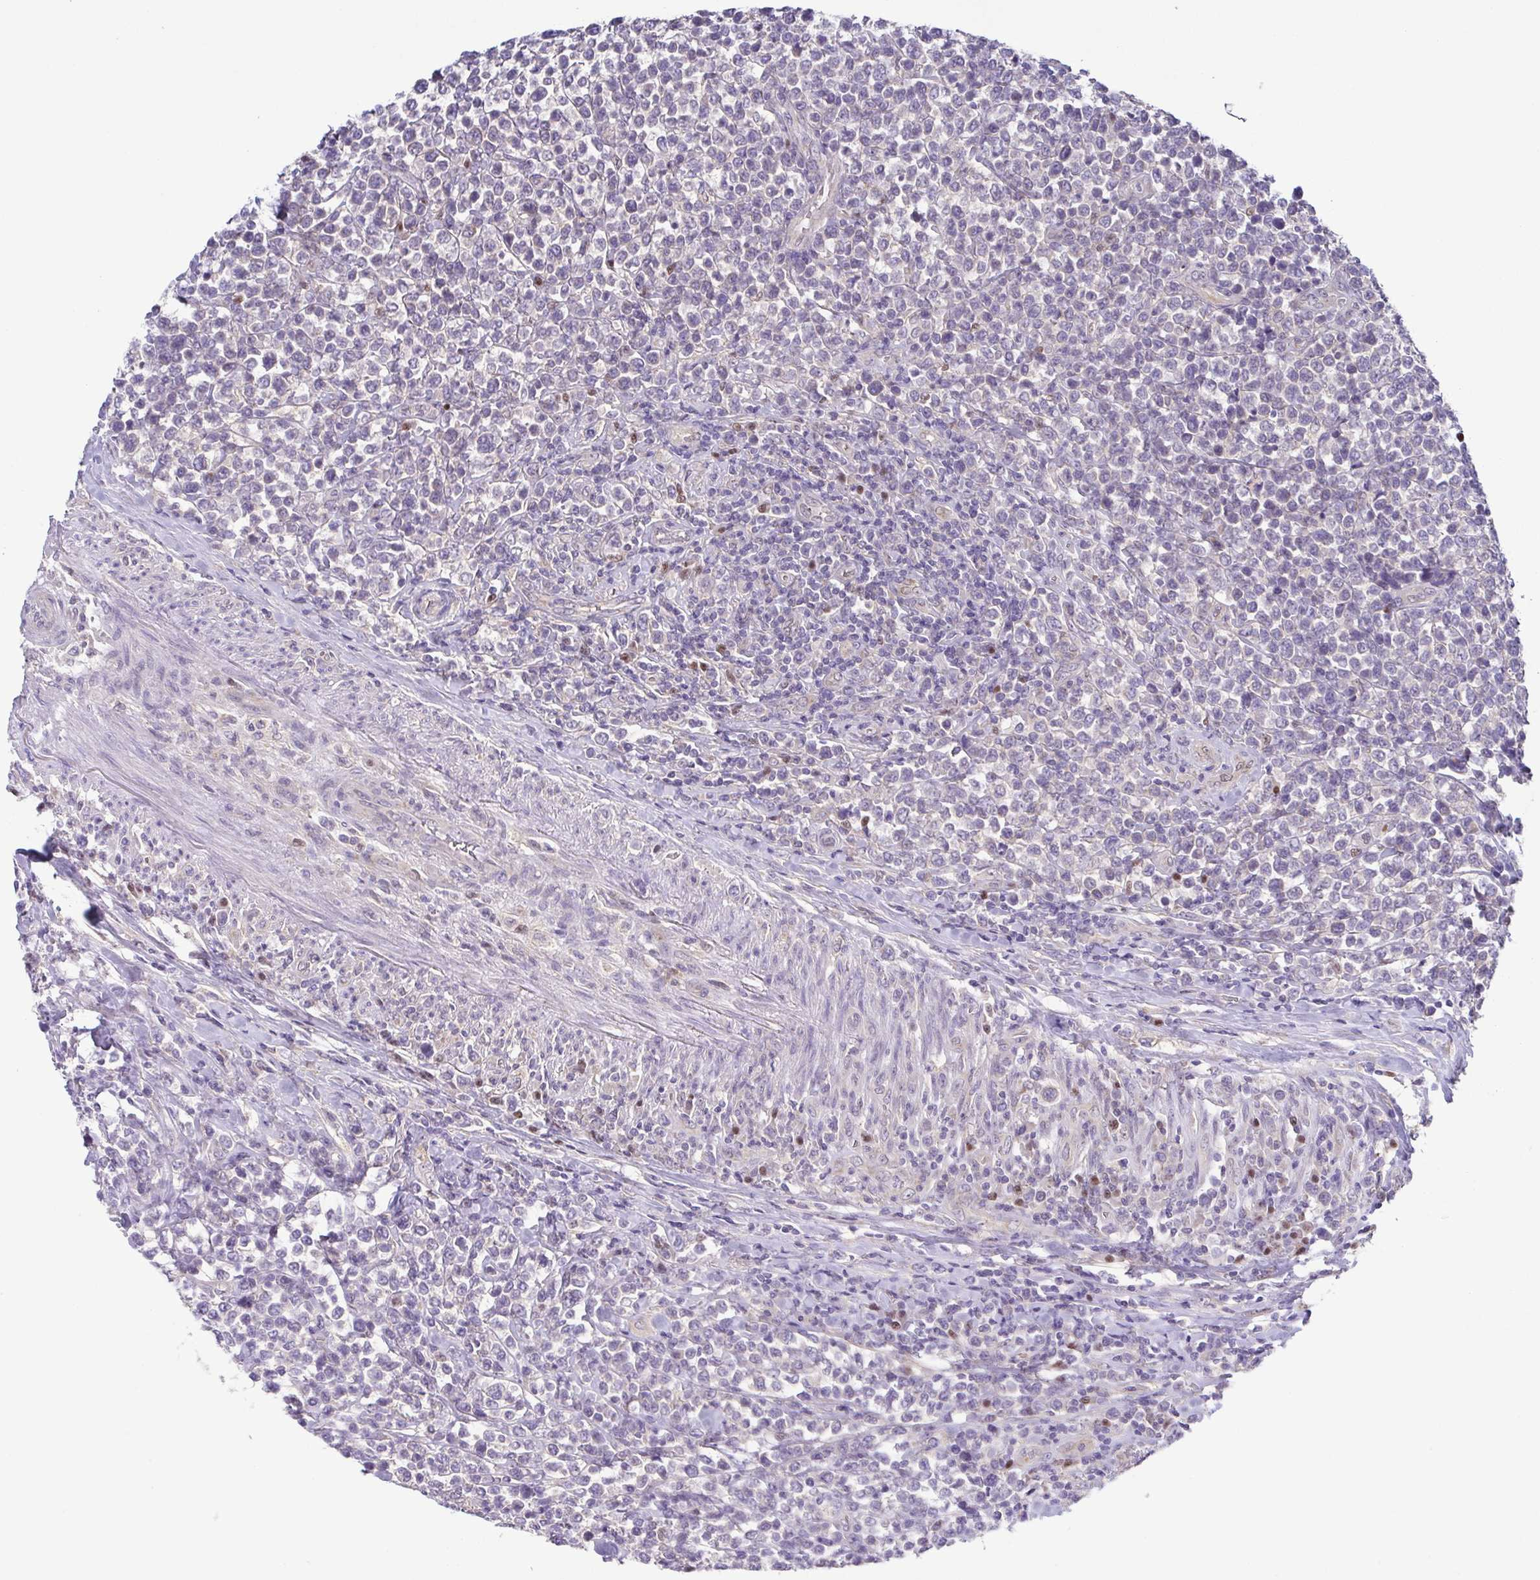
{"staining": {"intensity": "negative", "quantity": "none", "location": "none"}, "tissue": "lymphoma", "cell_type": "Tumor cells", "image_type": "cancer", "snomed": [{"axis": "morphology", "description": "Malignant lymphoma, non-Hodgkin's type, High grade"}, {"axis": "topography", "description": "Soft tissue"}], "caption": "Human lymphoma stained for a protein using immunohistochemistry reveals no expression in tumor cells.", "gene": "UBE2Q1", "patient": {"sex": "female", "age": 56}}